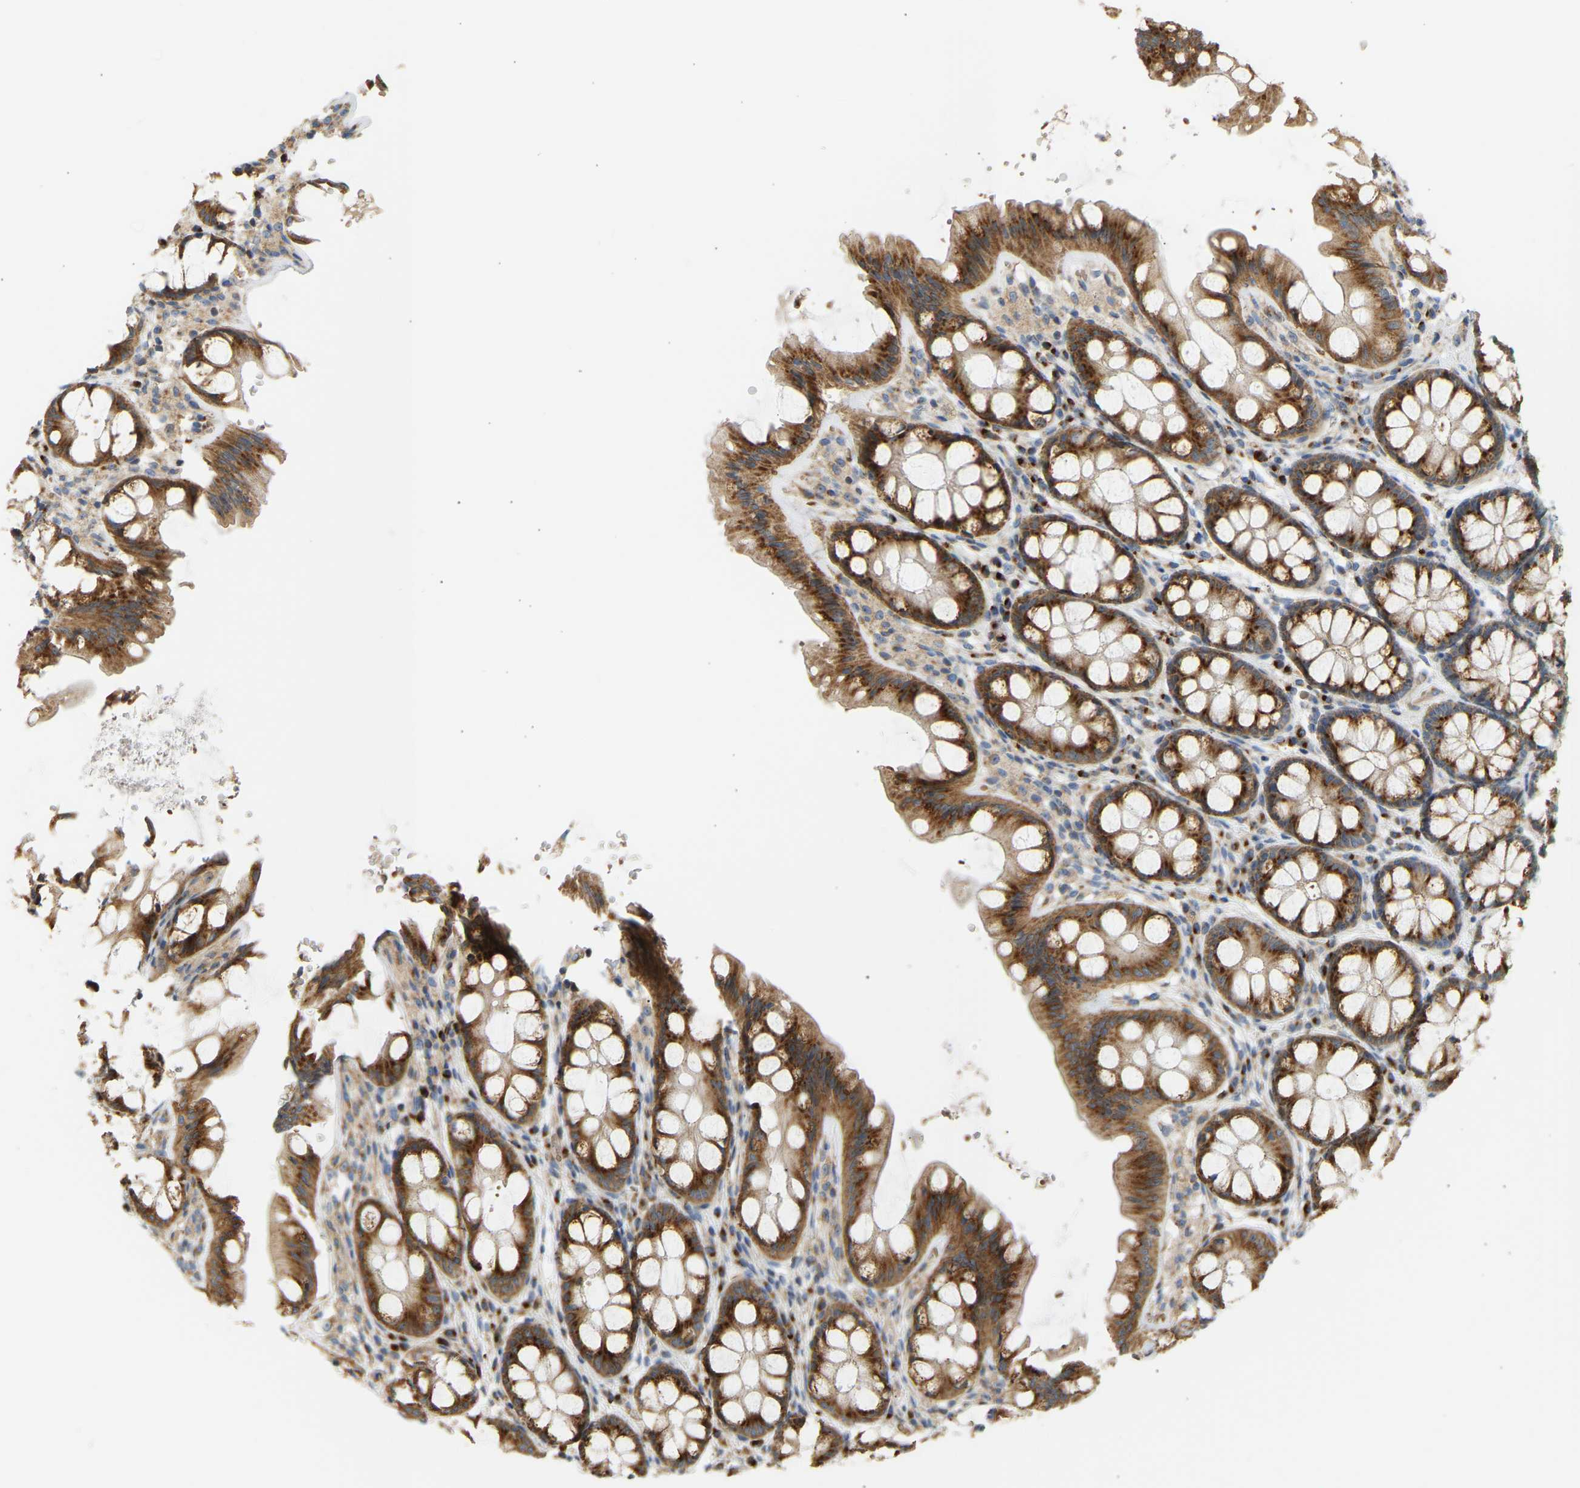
{"staining": {"intensity": "weak", "quantity": ">75%", "location": "cytoplasmic/membranous"}, "tissue": "colon", "cell_type": "Endothelial cells", "image_type": "normal", "snomed": [{"axis": "morphology", "description": "Normal tissue, NOS"}, {"axis": "topography", "description": "Colon"}], "caption": "This image exhibits IHC staining of unremarkable colon, with low weak cytoplasmic/membranous staining in about >75% of endothelial cells.", "gene": "YIPF2", "patient": {"sex": "male", "age": 47}}